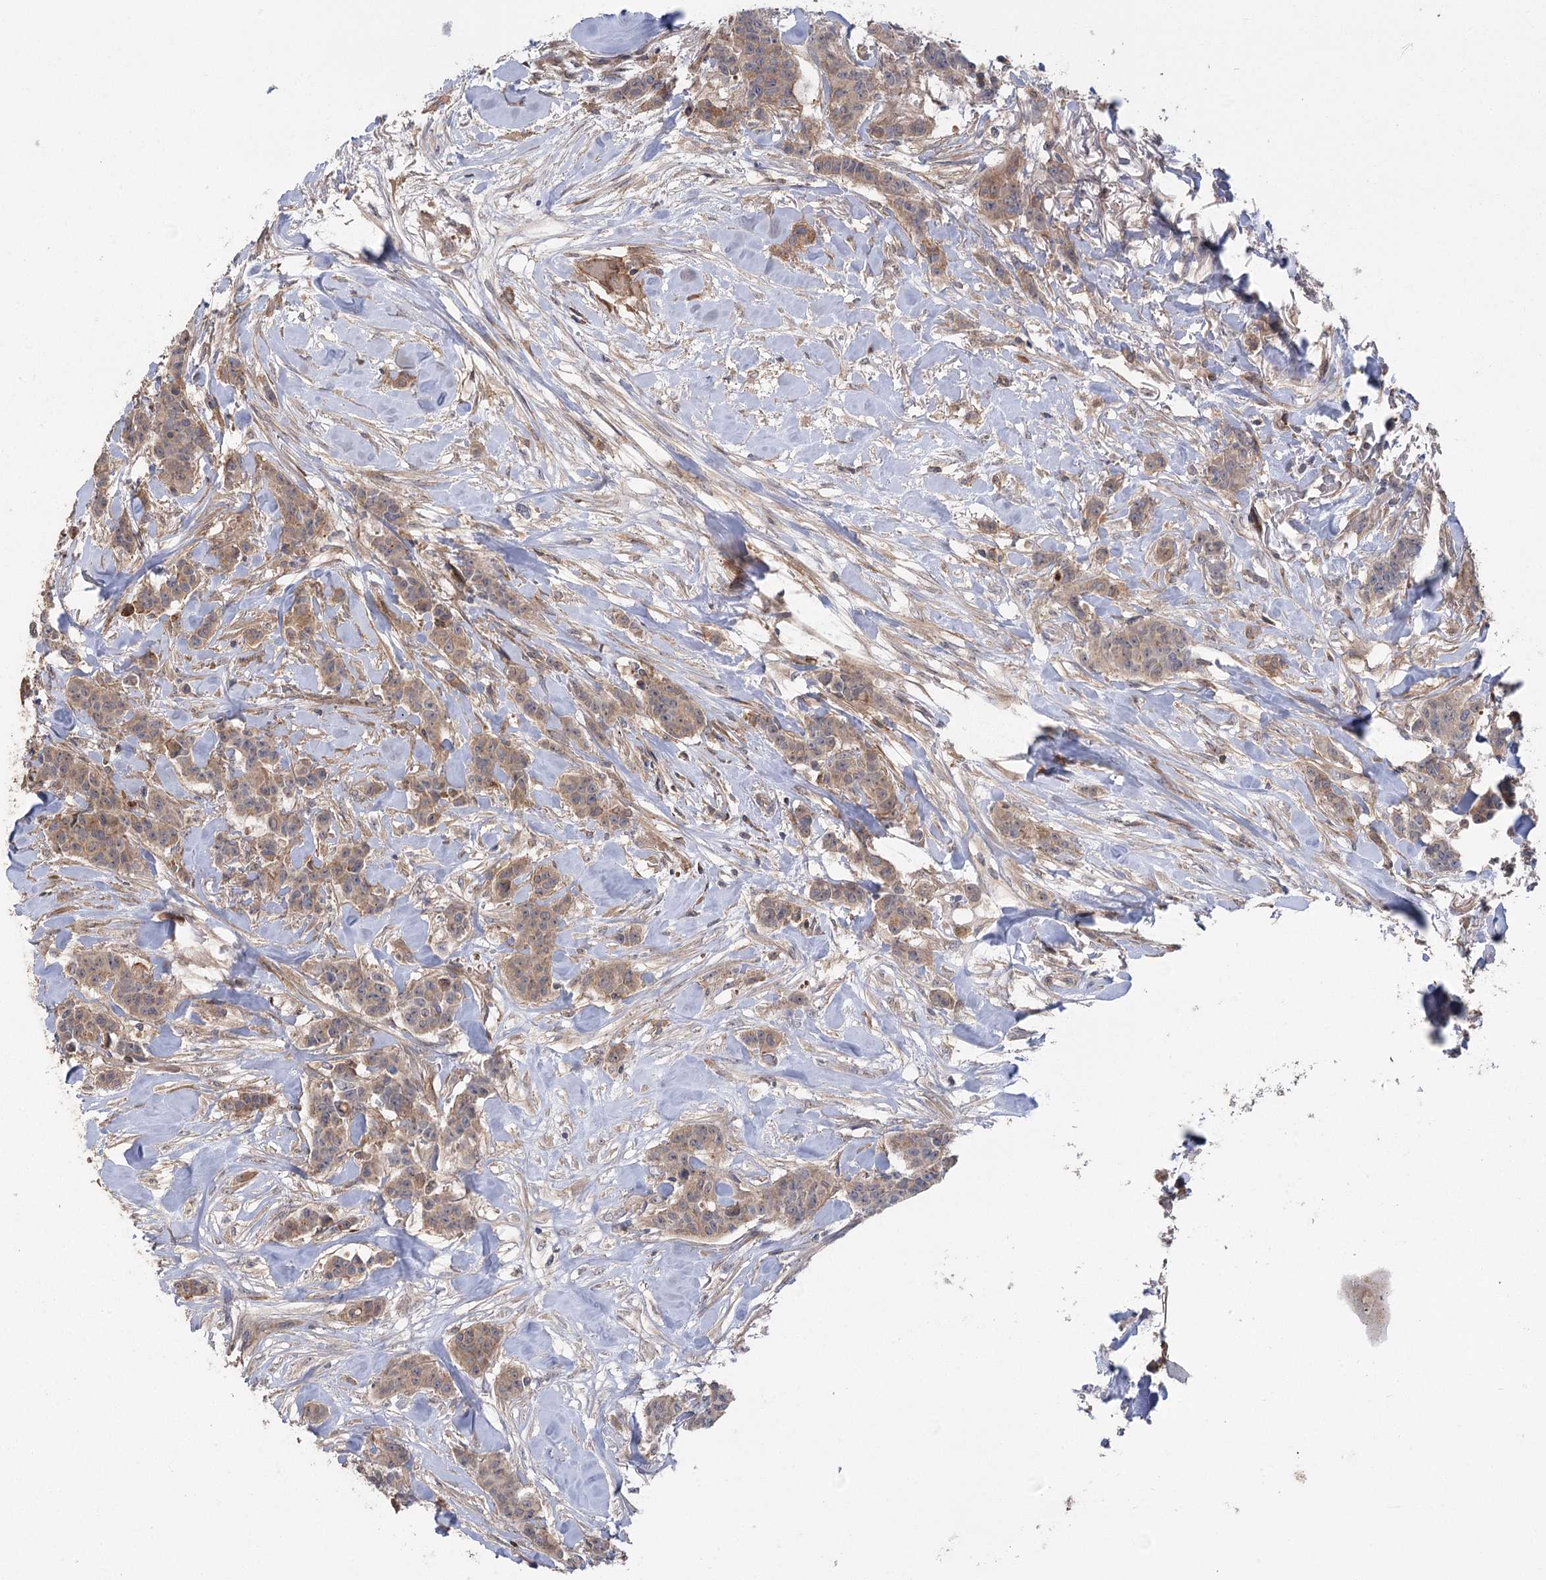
{"staining": {"intensity": "weak", "quantity": ">75%", "location": "cytoplasmic/membranous"}, "tissue": "breast cancer", "cell_type": "Tumor cells", "image_type": "cancer", "snomed": [{"axis": "morphology", "description": "Duct carcinoma"}, {"axis": "topography", "description": "Breast"}], "caption": "Intraductal carcinoma (breast) stained with a protein marker demonstrates weak staining in tumor cells.", "gene": "KCNN2", "patient": {"sex": "female", "age": 40}}